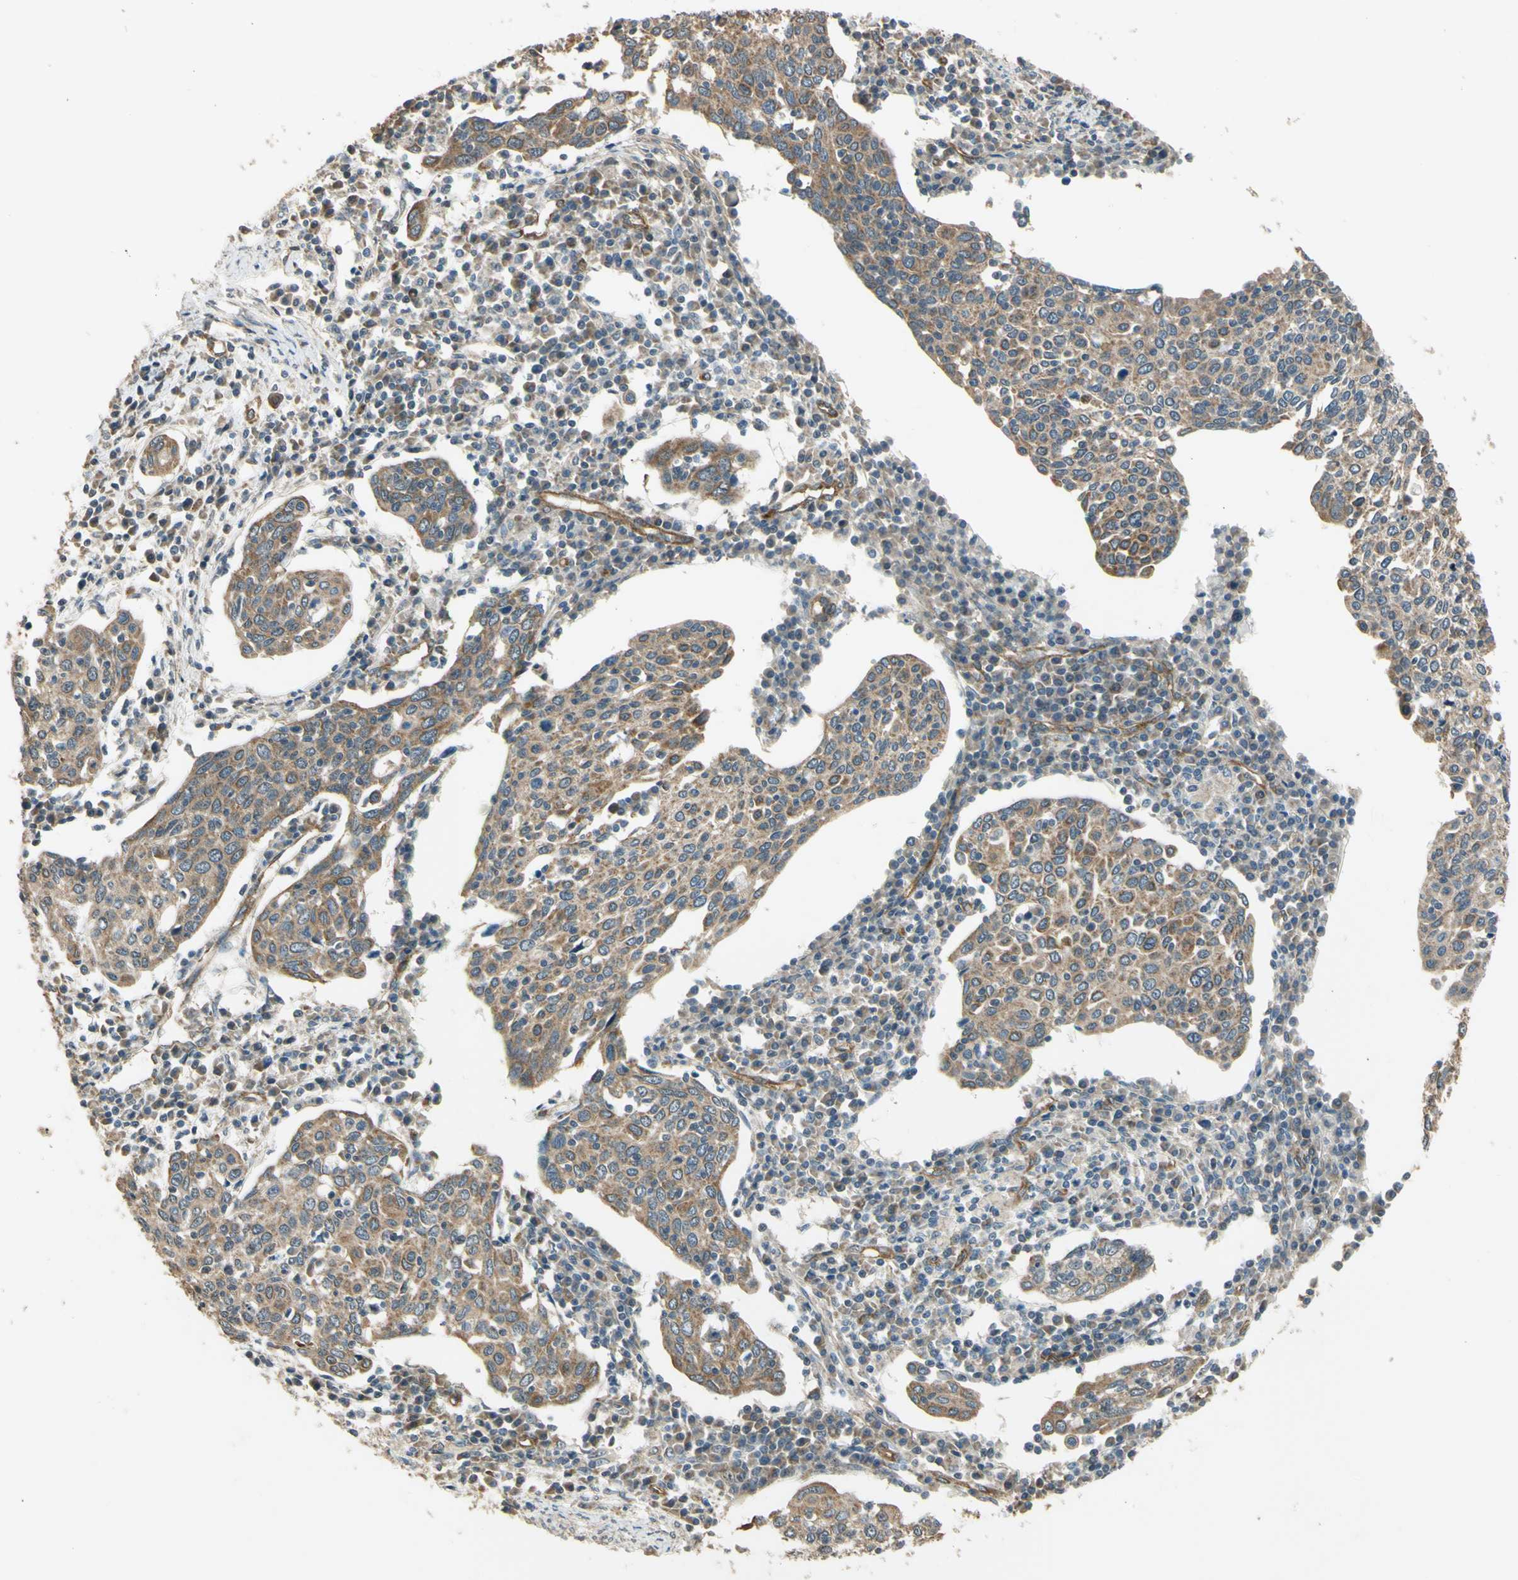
{"staining": {"intensity": "moderate", "quantity": ">75%", "location": "cytoplasmic/membranous"}, "tissue": "cervical cancer", "cell_type": "Tumor cells", "image_type": "cancer", "snomed": [{"axis": "morphology", "description": "Squamous cell carcinoma, NOS"}, {"axis": "topography", "description": "Cervix"}], "caption": "DAB (3,3'-diaminobenzidine) immunohistochemical staining of human cervical cancer exhibits moderate cytoplasmic/membranous protein positivity in about >75% of tumor cells.", "gene": "EFNB2", "patient": {"sex": "female", "age": 40}}